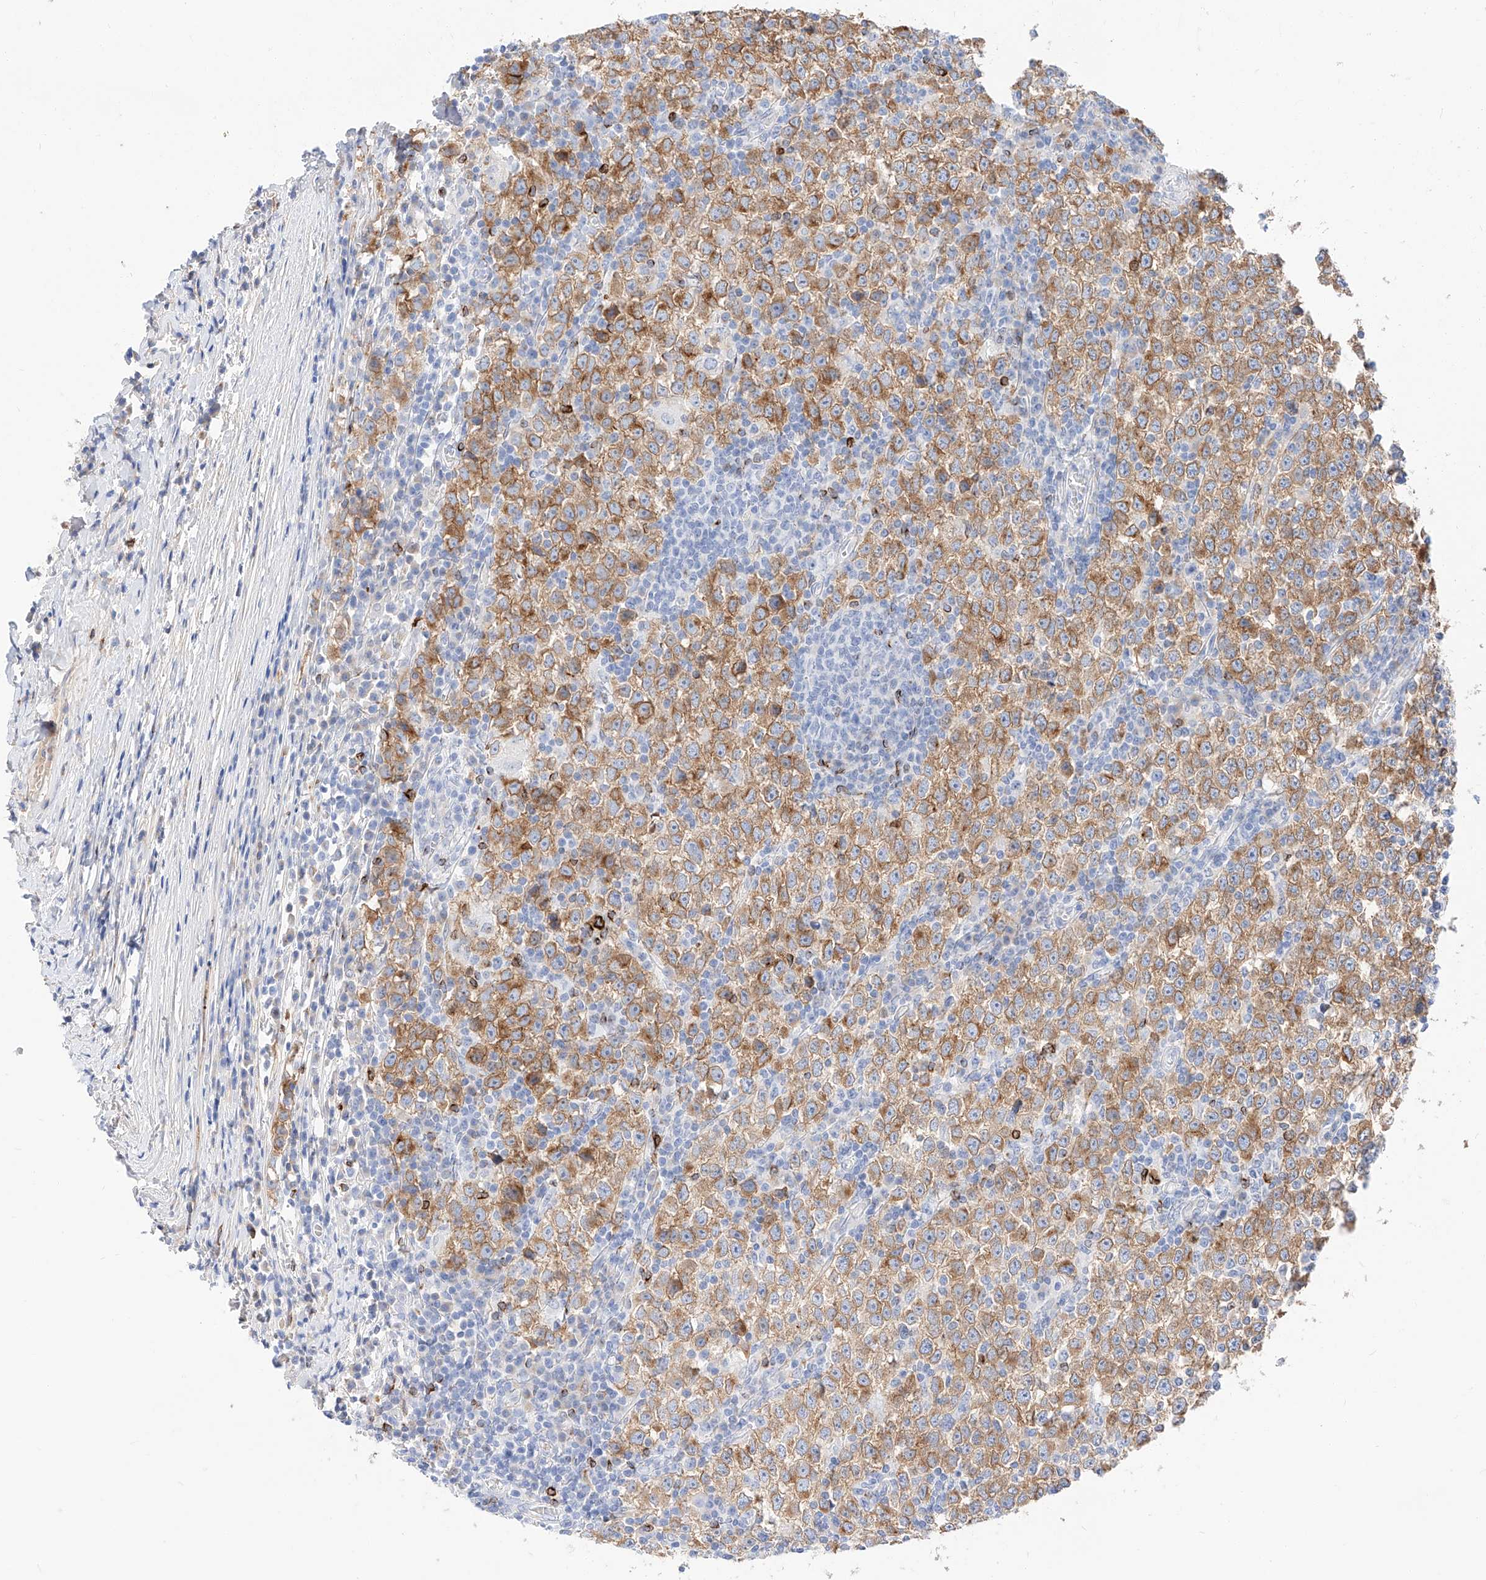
{"staining": {"intensity": "moderate", "quantity": ">75%", "location": "cytoplasmic/membranous"}, "tissue": "testis cancer", "cell_type": "Tumor cells", "image_type": "cancer", "snomed": [{"axis": "morphology", "description": "Seminoma, NOS"}, {"axis": "topography", "description": "Testis"}], "caption": "Moderate cytoplasmic/membranous staining for a protein is seen in approximately >75% of tumor cells of seminoma (testis) using IHC.", "gene": "MAP7", "patient": {"sex": "male", "age": 65}}